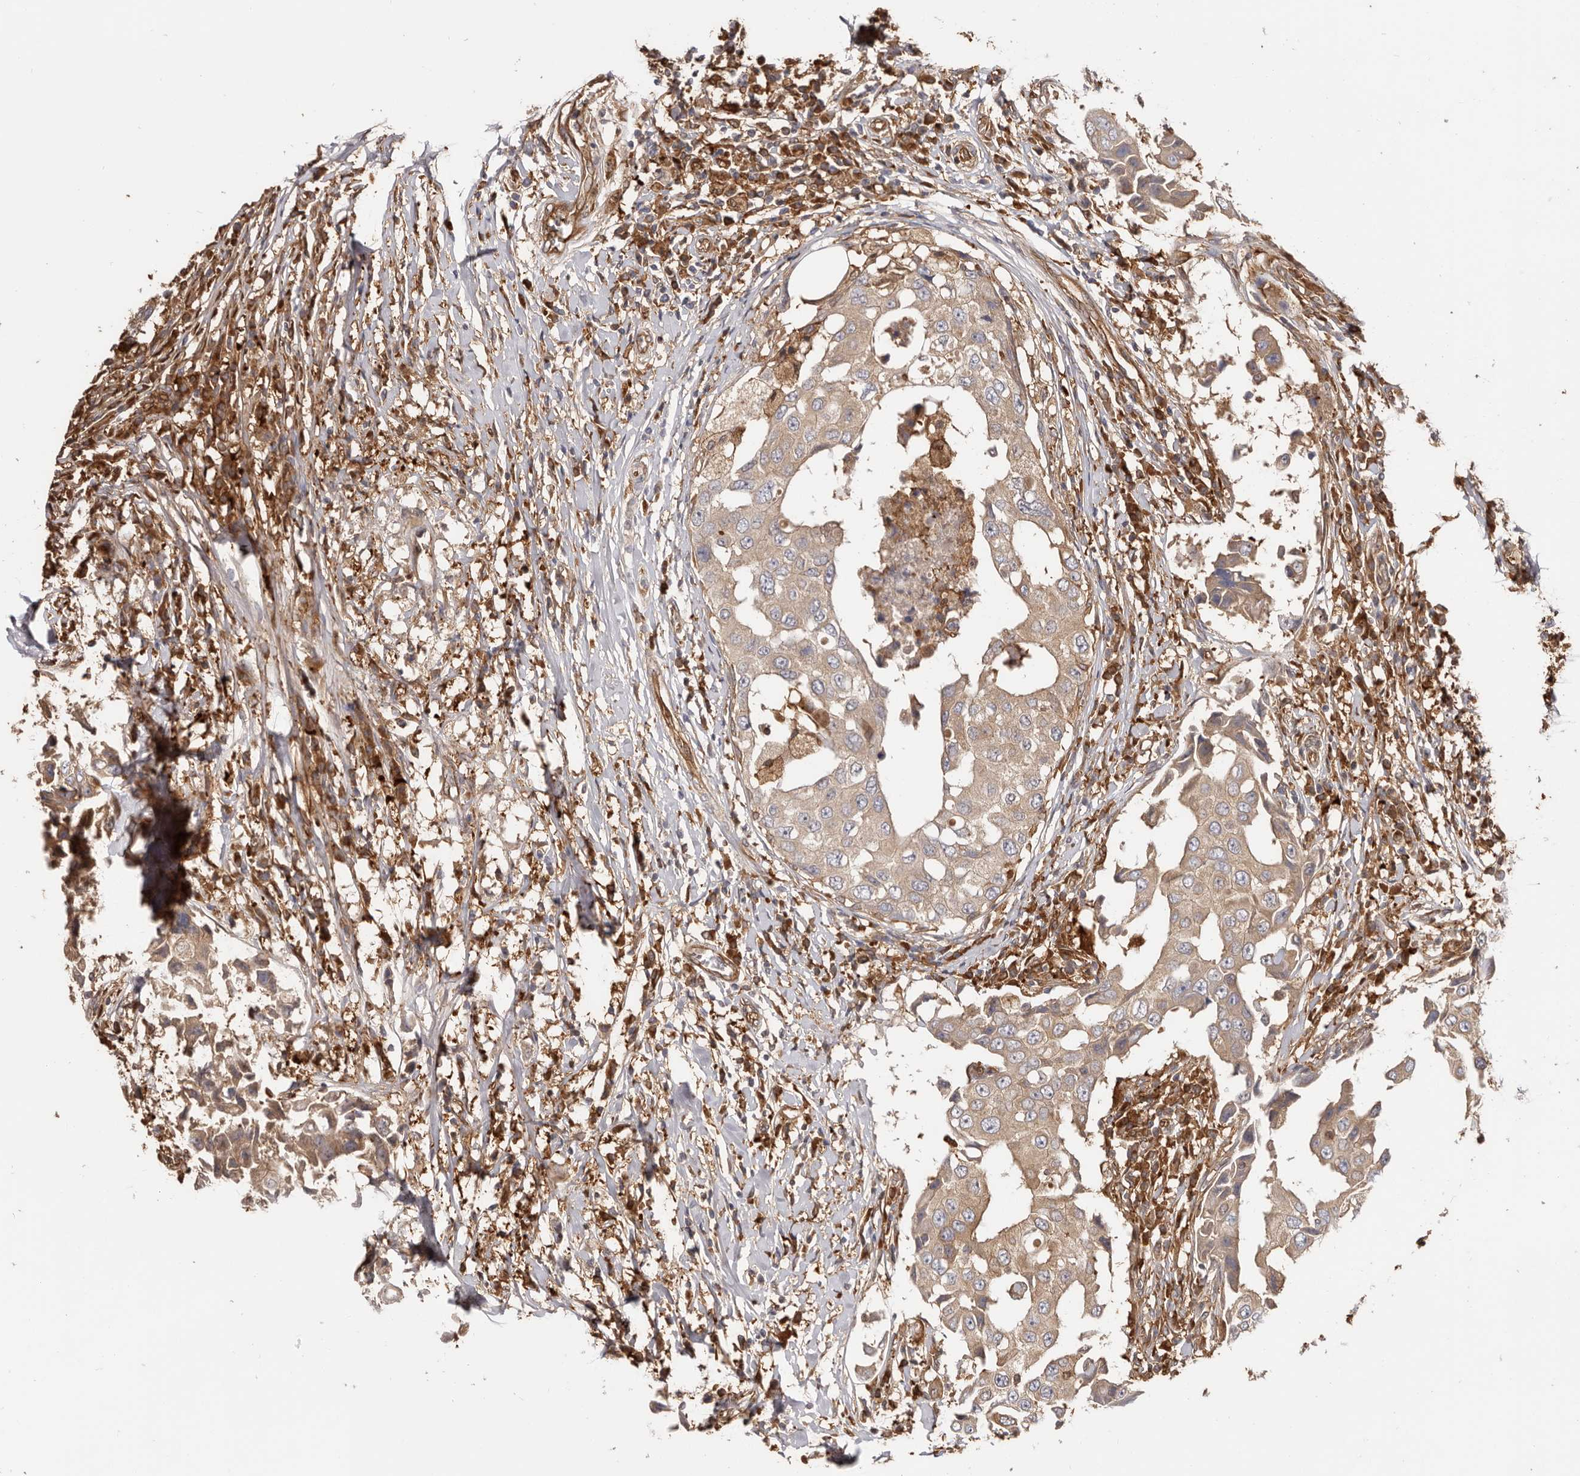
{"staining": {"intensity": "weak", "quantity": ">75%", "location": "cytoplasmic/membranous"}, "tissue": "breast cancer", "cell_type": "Tumor cells", "image_type": "cancer", "snomed": [{"axis": "morphology", "description": "Duct carcinoma"}, {"axis": "topography", "description": "Breast"}], "caption": "Approximately >75% of tumor cells in human breast cancer (infiltrating ductal carcinoma) exhibit weak cytoplasmic/membranous protein positivity as visualized by brown immunohistochemical staining.", "gene": "LAP3", "patient": {"sex": "female", "age": 27}}